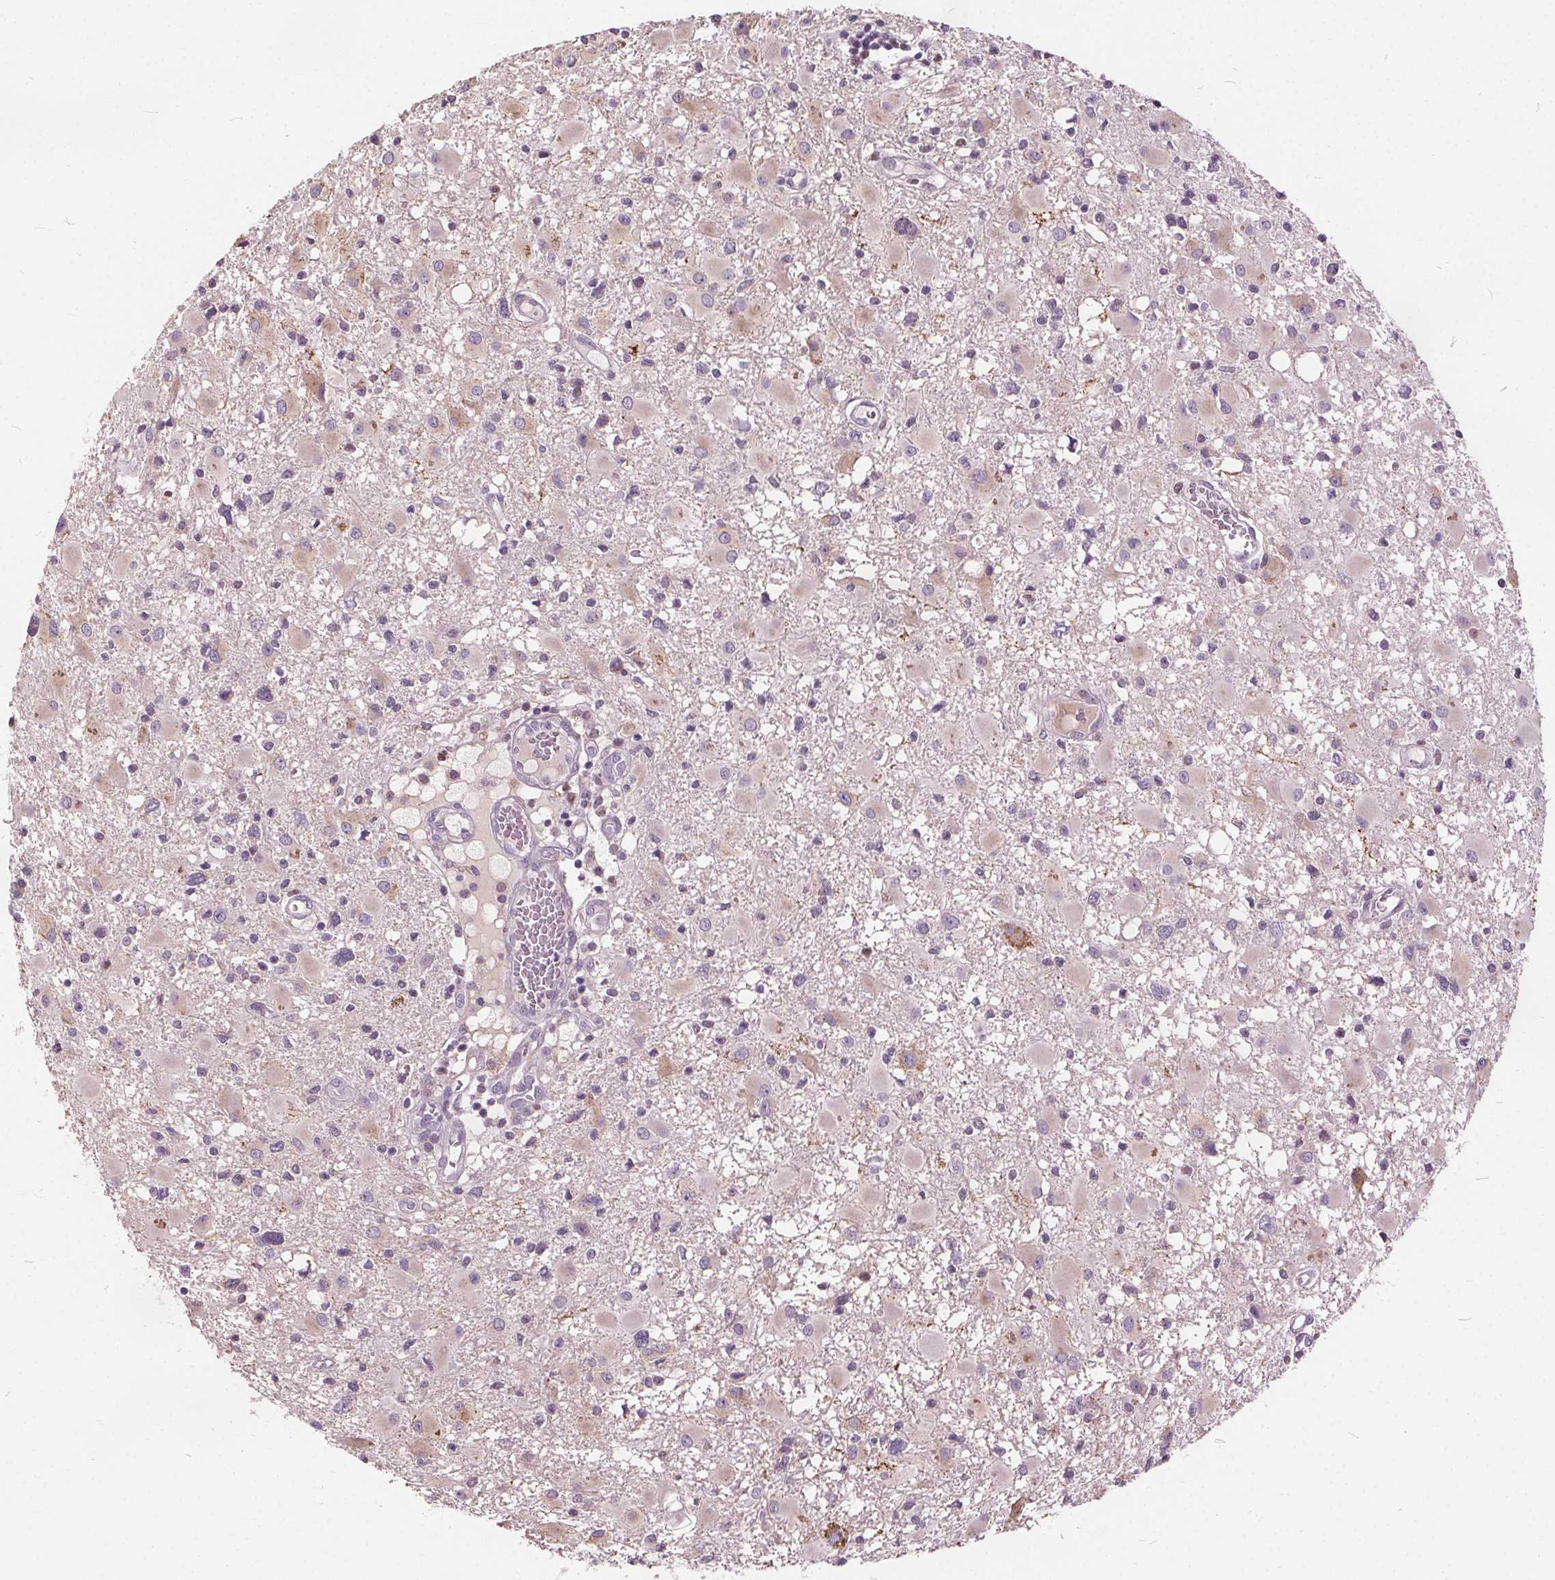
{"staining": {"intensity": "negative", "quantity": "none", "location": "none"}, "tissue": "glioma", "cell_type": "Tumor cells", "image_type": "cancer", "snomed": [{"axis": "morphology", "description": "Glioma, malignant, High grade"}, {"axis": "topography", "description": "Brain"}], "caption": "Protein analysis of malignant glioma (high-grade) demonstrates no significant staining in tumor cells. Brightfield microscopy of immunohistochemistry stained with DAB (brown) and hematoxylin (blue), captured at high magnification.", "gene": "ACOX2", "patient": {"sex": "male", "age": 54}}